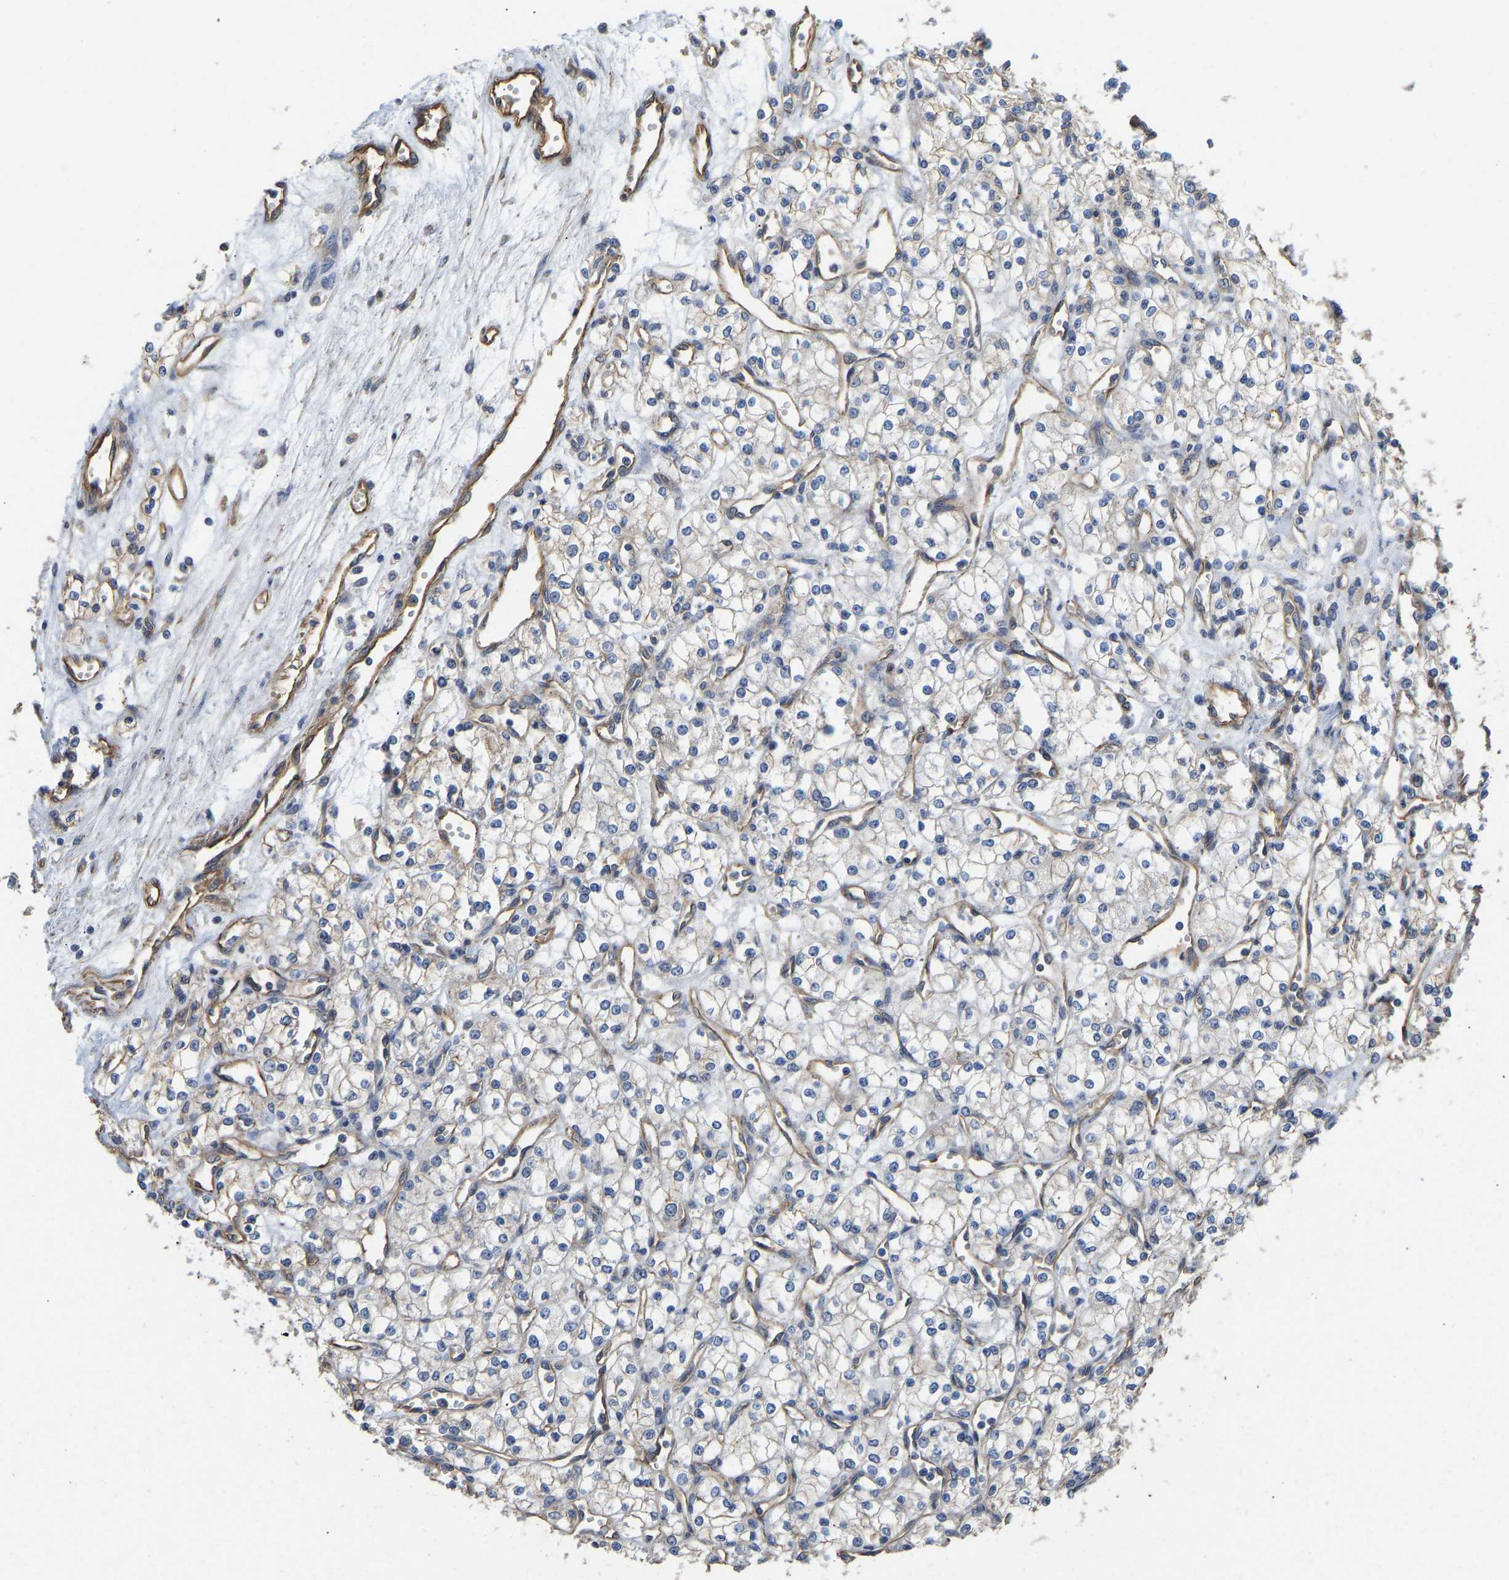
{"staining": {"intensity": "weak", "quantity": "25%-75%", "location": "cytoplasmic/membranous"}, "tissue": "renal cancer", "cell_type": "Tumor cells", "image_type": "cancer", "snomed": [{"axis": "morphology", "description": "Adenocarcinoma, NOS"}, {"axis": "topography", "description": "Kidney"}], "caption": "IHC (DAB) staining of renal adenocarcinoma reveals weak cytoplasmic/membranous protein positivity in approximately 25%-75% of tumor cells.", "gene": "ELMO2", "patient": {"sex": "male", "age": 59}}